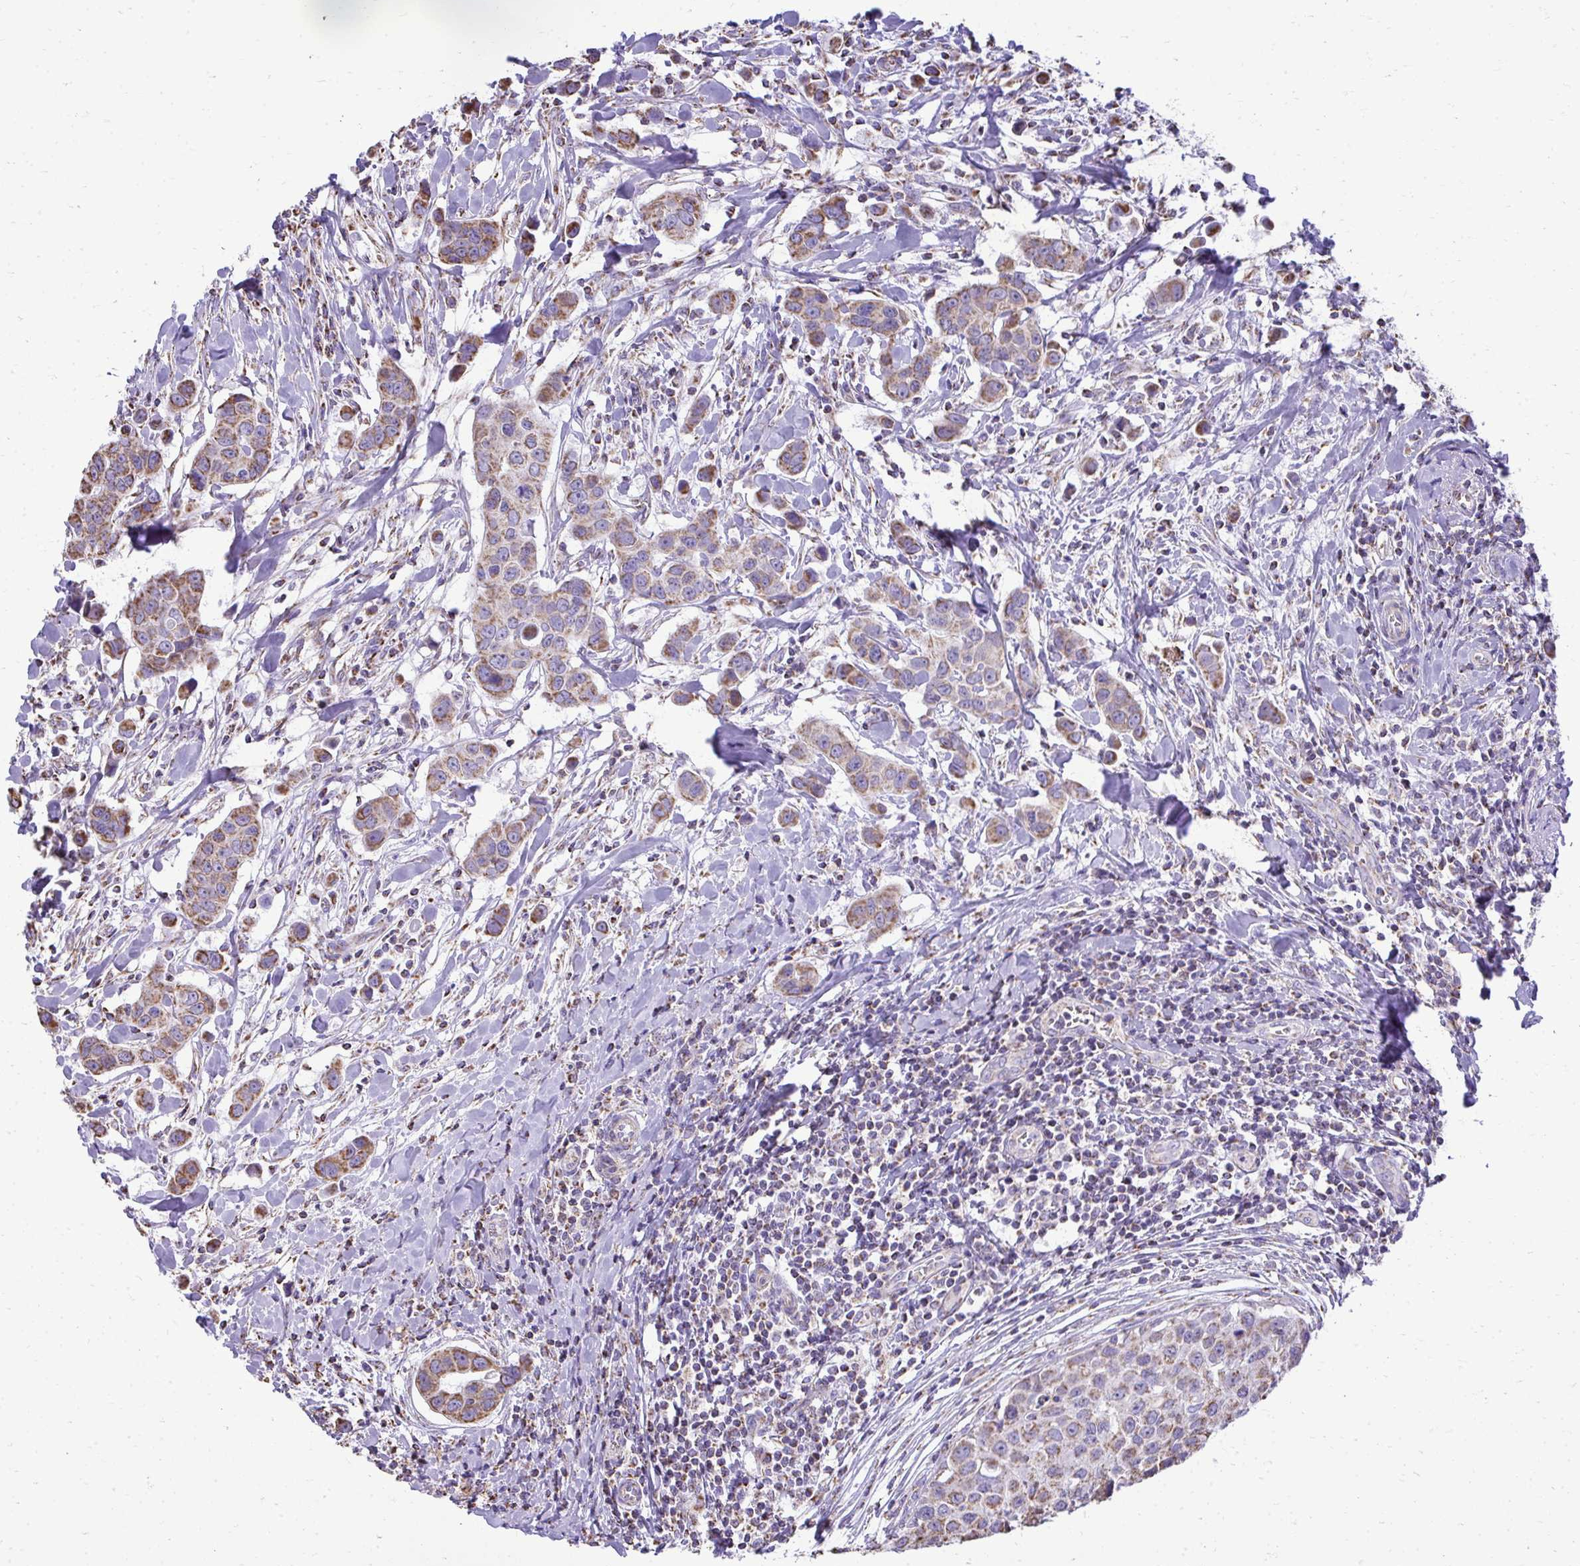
{"staining": {"intensity": "moderate", "quantity": ">75%", "location": "cytoplasmic/membranous"}, "tissue": "breast cancer", "cell_type": "Tumor cells", "image_type": "cancer", "snomed": [{"axis": "morphology", "description": "Duct carcinoma"}, {"axis": "topography", "description": "Breast"}], "caption": "Protein expression analysis of human breast cancer reveals moderate cytoplasmic/membranous staining in about >75% of tumor cells.", "gene": "MPZL2", "patient": {"sex": "female", "age": 24}}